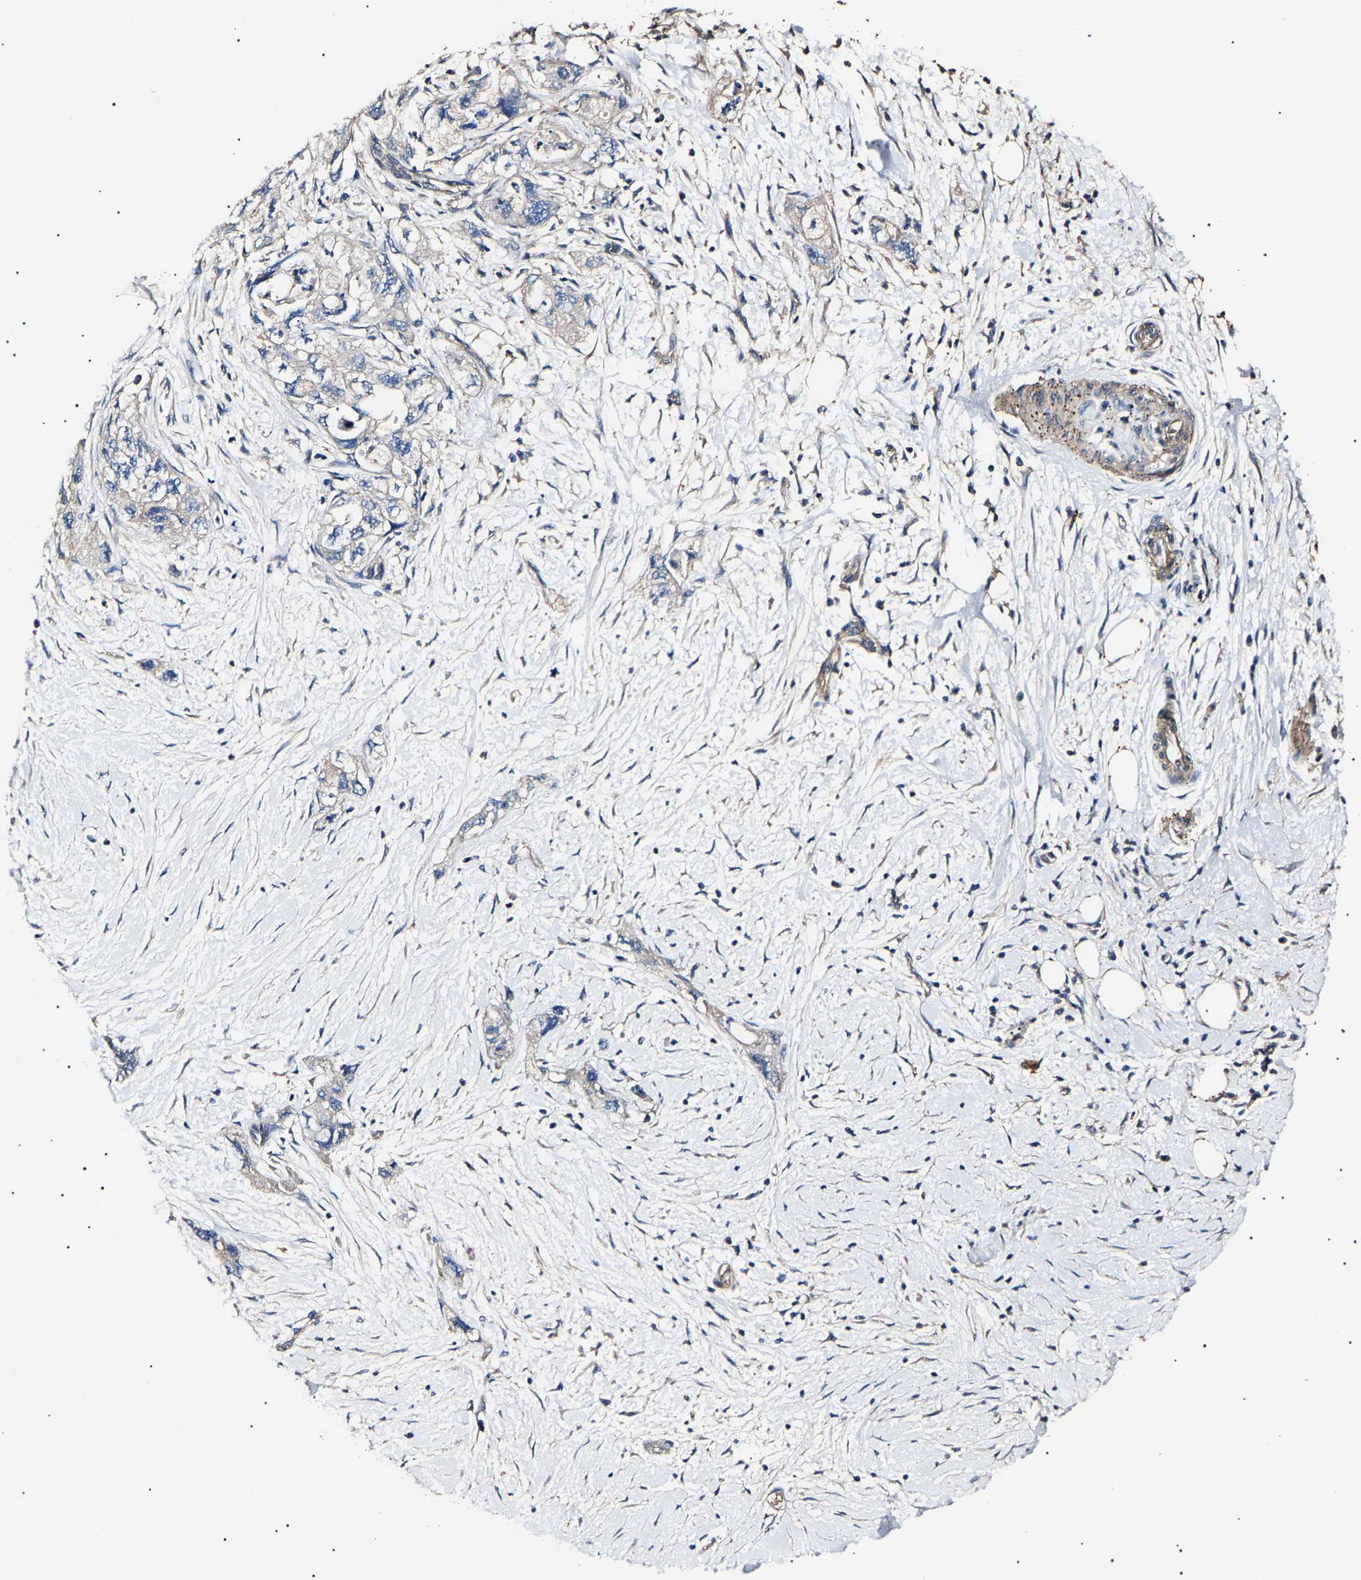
{"staining": {"intensity": "negative", "quantity": "none", "location": "none"}, "tissue": "pancreatic cancer", "cell_type": "Tumor cells", "image_type": "cancer", "snomed": [{"axis": "morphology", "description": "Adenocarcinoma, NOS"}, {"axis": "topography", "description": "Pancreas"}], "caption": "DAB immunohistochemical staining of pancreatic adenocarcinoma reveals no significant expression in tumor cells.", "gene": "KLHL42", "patient": {"sex": "female", "age": 73}}